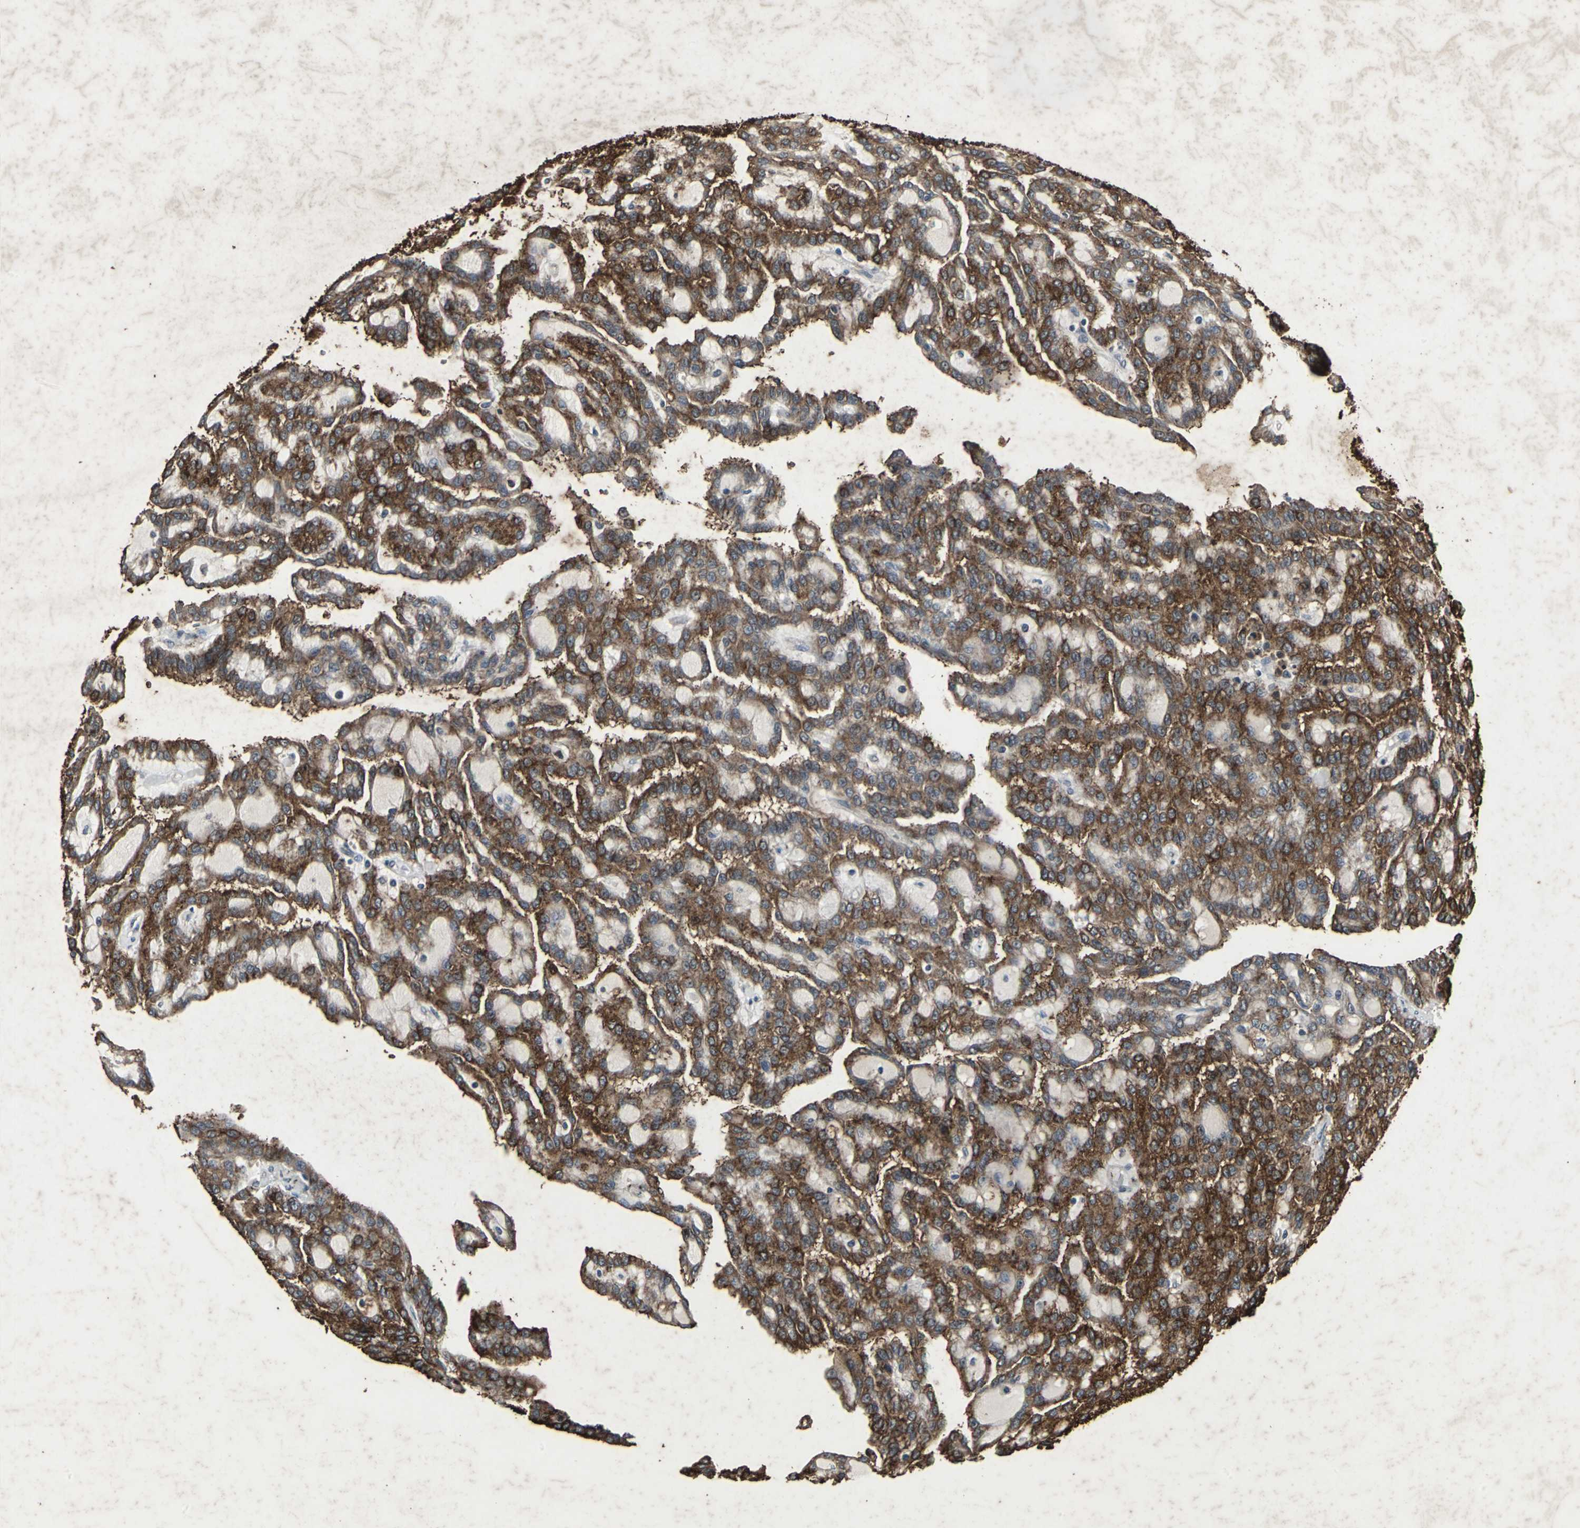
{"staining": {"intensity": "strong", "quantity": ">75%", "location": "cytoplasmic/membranous"}, "tissue": "renal cancer", "cell_type": "Tumor cells", "image_type": "cancer", "snomed": [{"axis": "morphology", "description": "Adenocarcinoma, NOS"}, {"axis": "topography", "description": "Kidney"}], "caption": "An image of human adenocarcinoma (renal) stained for a protein demonstrates strong cytoplasmic/membranous brown staining in tumor cells.", "gene": "CCR9", "patient": {"sex": "male", "age": 63}}